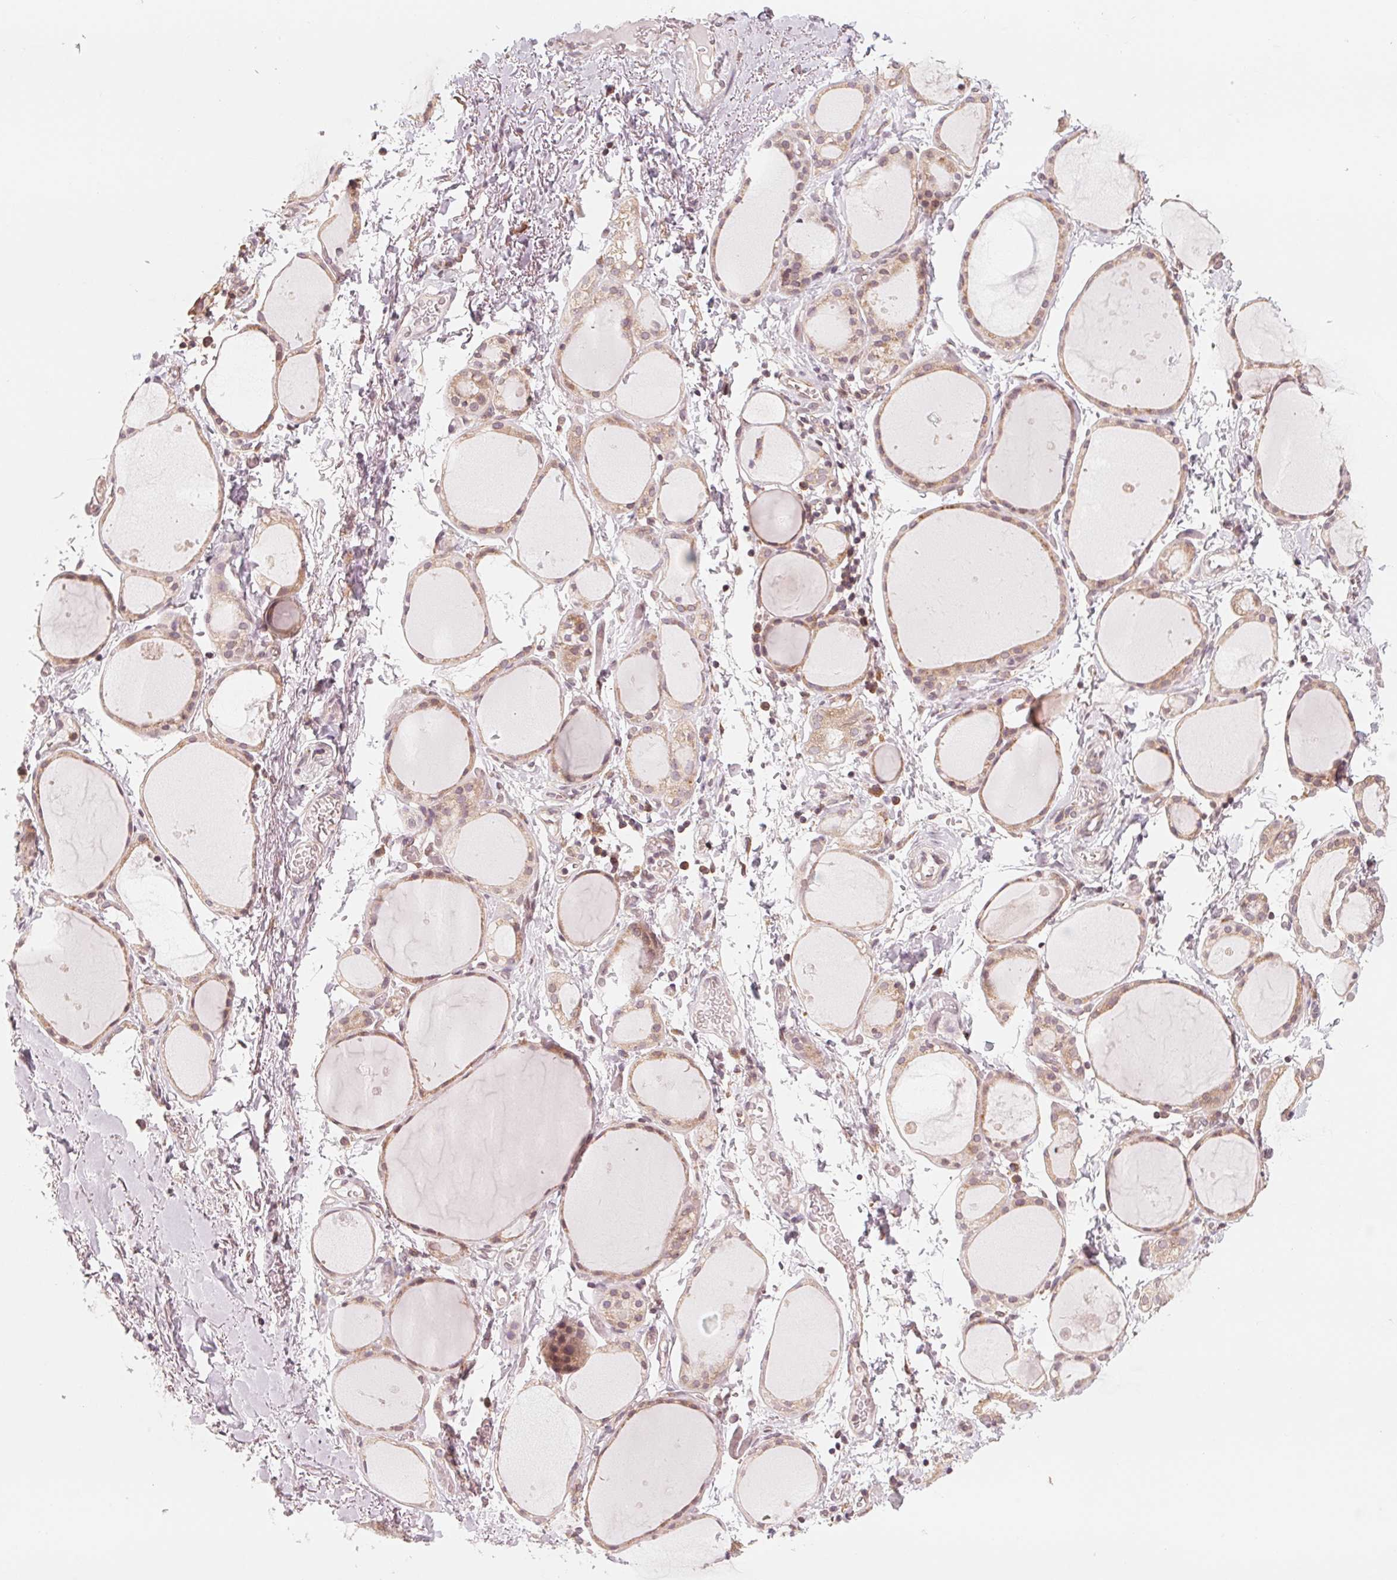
{"staining": {"intensity": "weak", "quantity": ">75%", "location": "cytoplasmic/membranous"}, "tissue": "thyroid gland", "cell_type": "Glandular cells", "image_type": "normal", "snomed": [{"axis": "morphology", "description": "Normal tissue, NOS"}, {"axis": "topography", "description": "Thyroid gland"}], "caption": "A low amount of weak cytoplasmic/membranous positivity is appreciated in approximately >75% of glandular cells in benign thyroid gland.", "gene": "GIGYF2", "patient": {"sex": "male", "age": 68}}